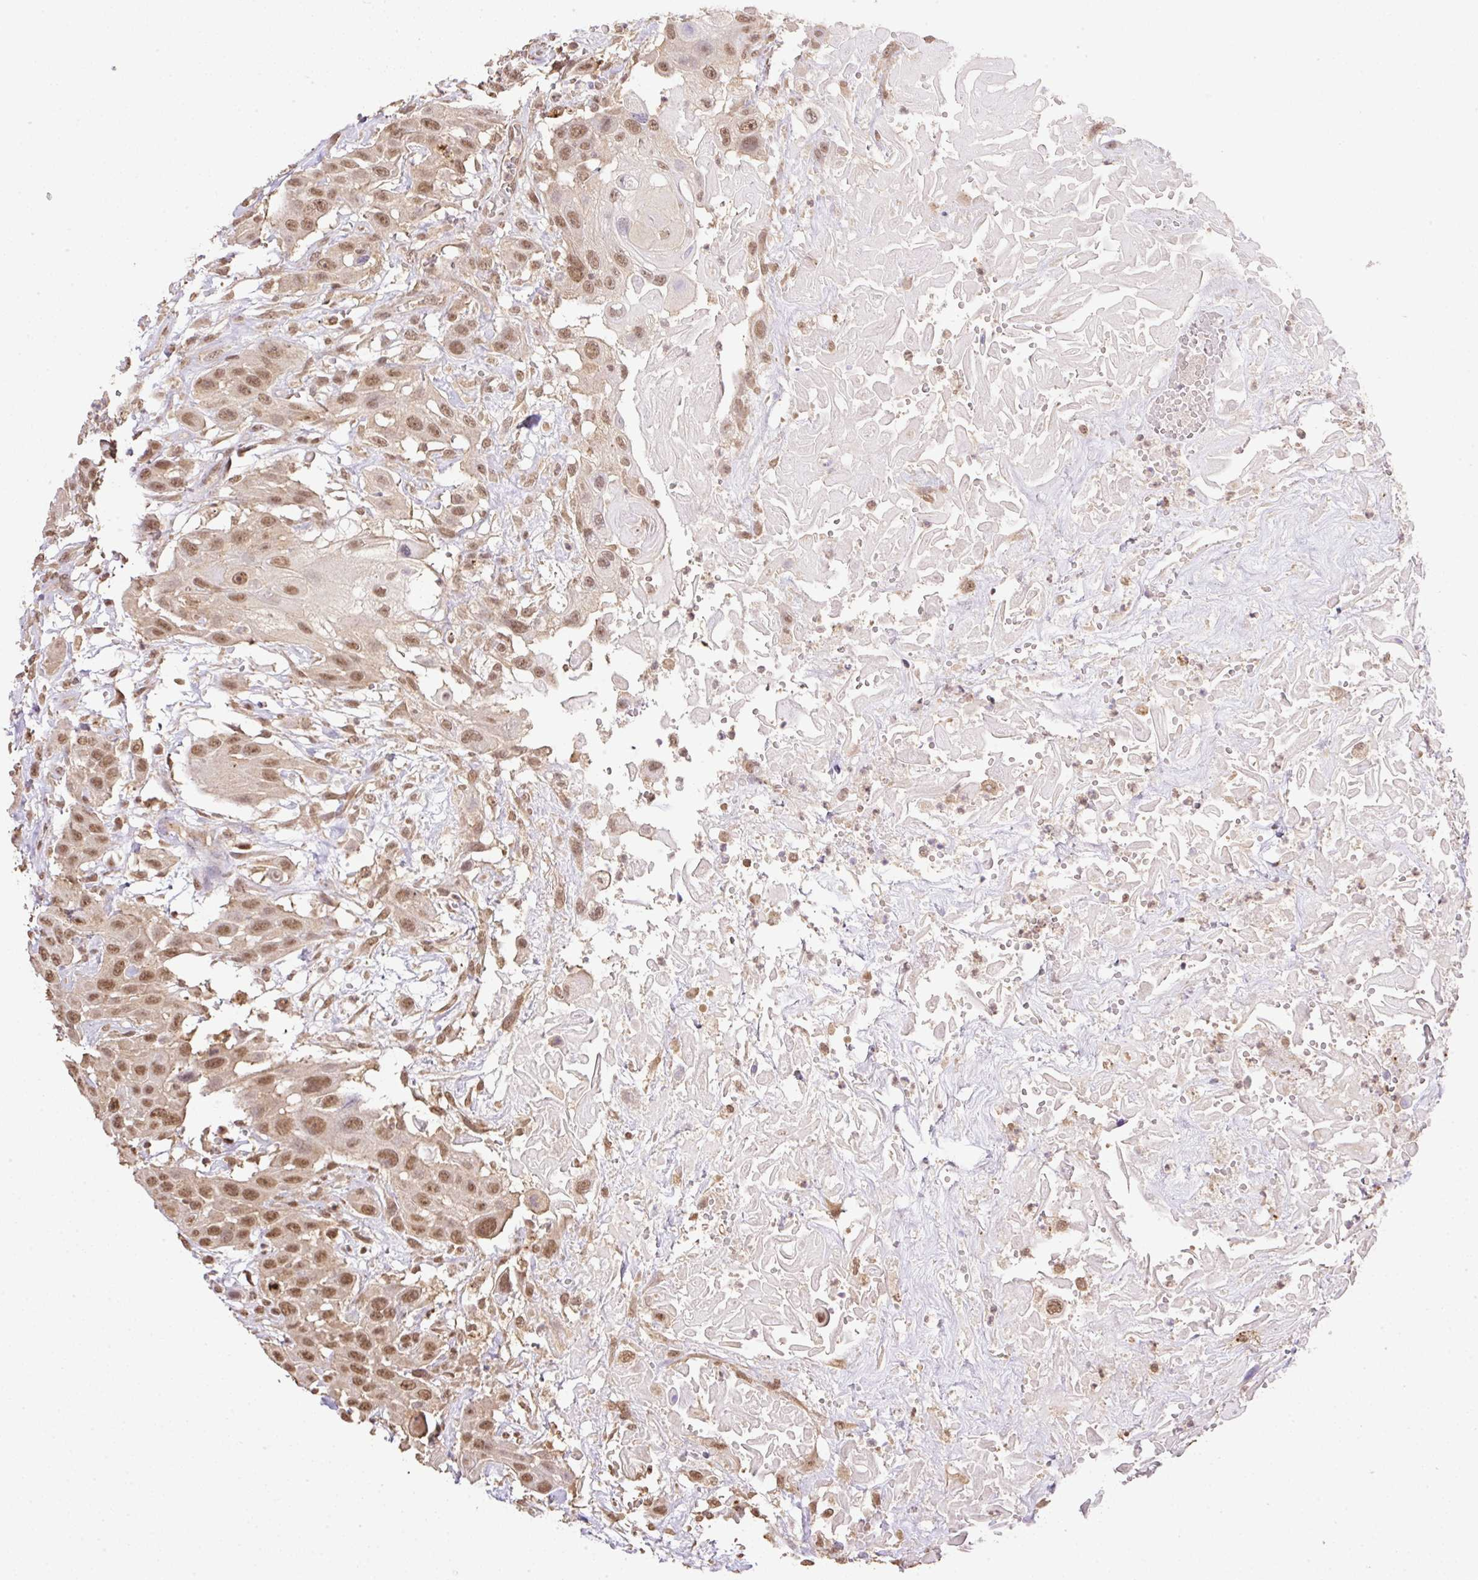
{"staining": {"intensity": "moderate", "quantity": ">75%", "location": "nuclear"}, "tissue": "head and neck cancer", "cell_type": "Tumor cells", "image_type": "cancer", "snomed": [{"axis": "morphology", "description": "Squamous cell carcinoma, NOS"}, {"axis": "topography", "description": "Head-Neck"}], "caption": "This image exhibits immunohistochemistry staining of human head and neck squamous cell carcinoma, with medium moderate nuclear staining in approximately >75% of tumor cells.", "gene": "VPS25", "patient": {"sex": "male", "age": 81}}